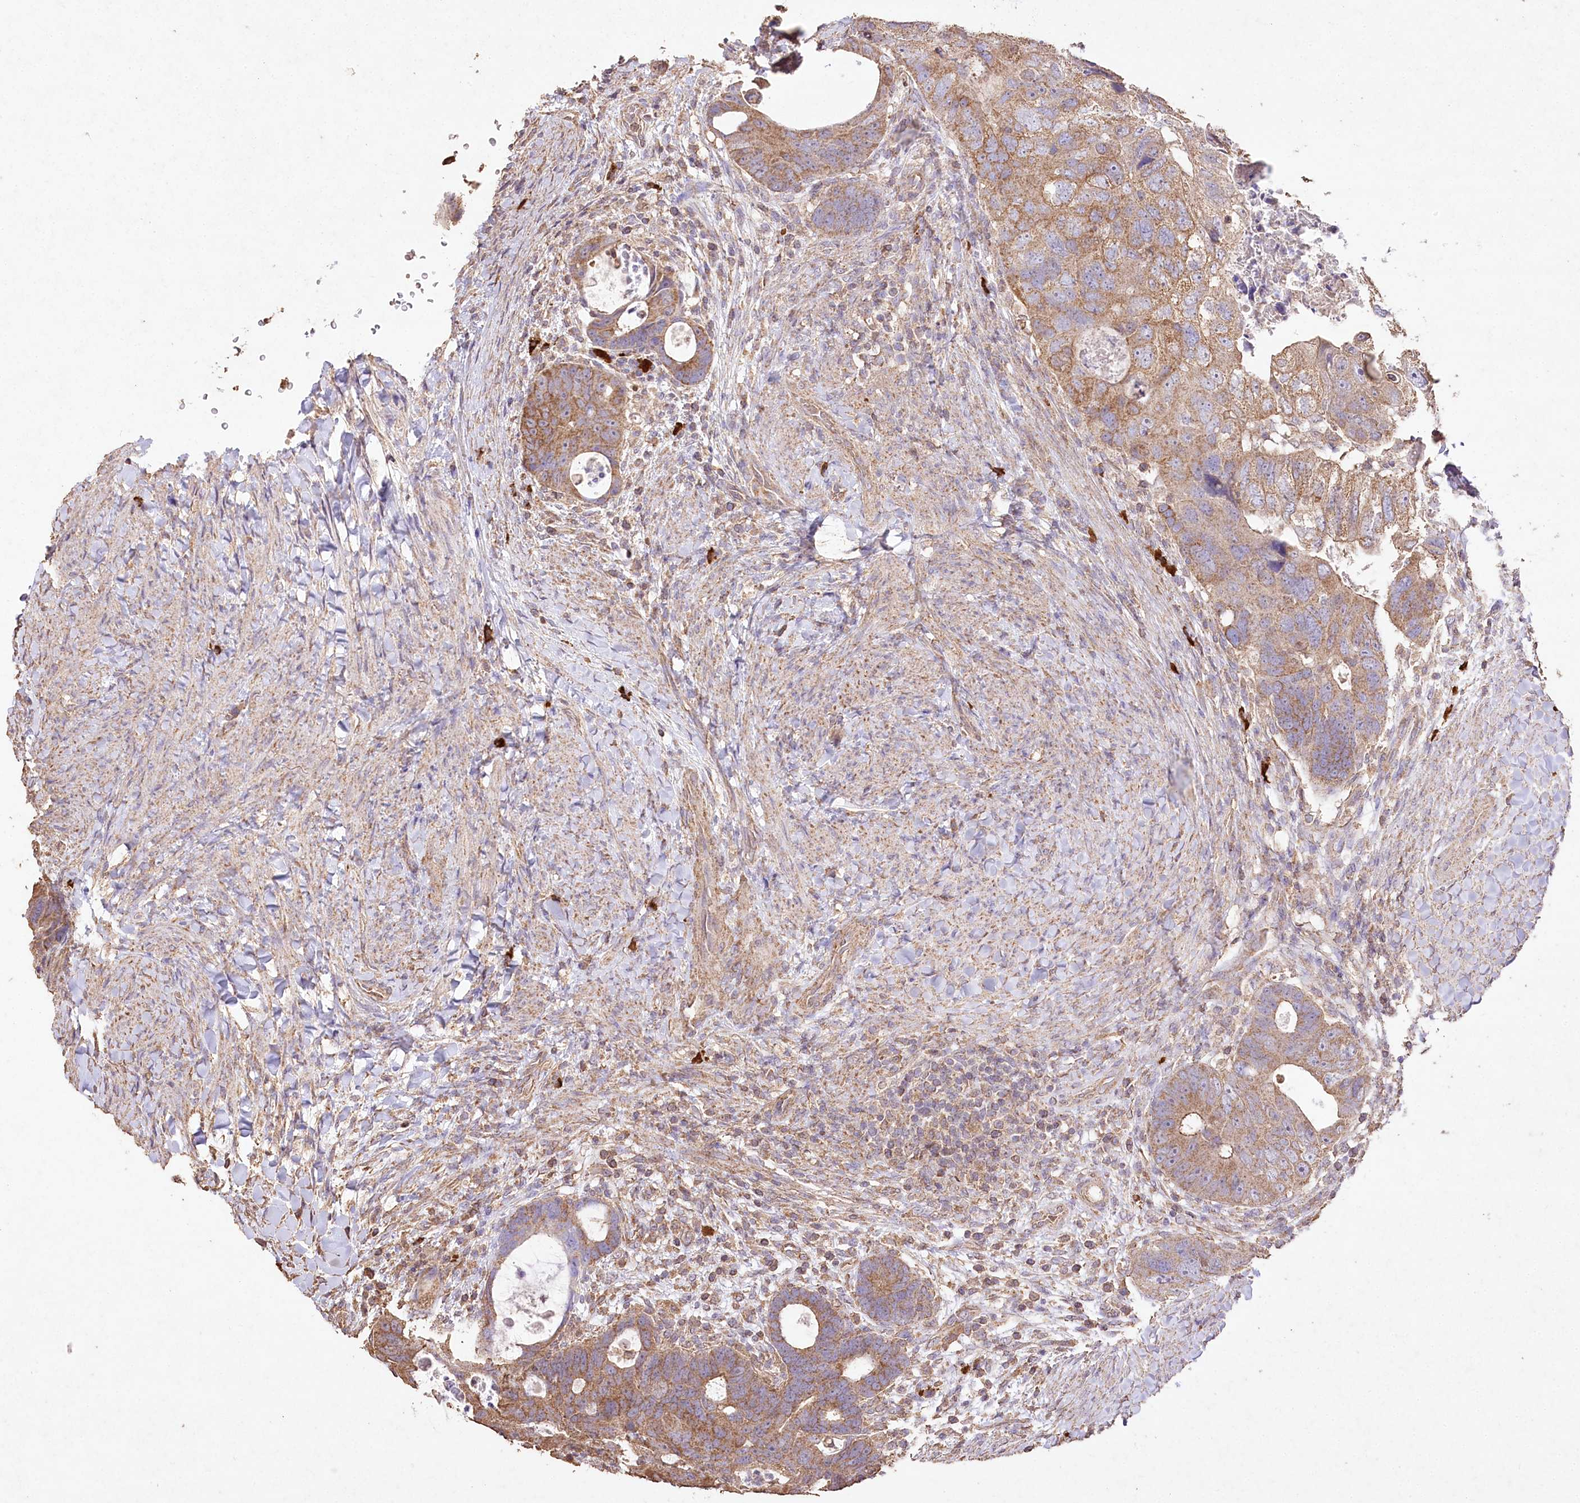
{"staining": {"intensity": "moderate", "quantity": ">75%", "location": "cytoplasmic/membranous"}, "tissue": "colorectal cancer", "cell_type": "Tumor cells", "image_type": "cancer", "snomed": [{"axis": "morphology", "description": "Adenocarcinoma, NOS"}, {"axis": "topography", "description": "Rectum"}], "caption": "Immunohistochemistry image of colorectal cancer (adenocarcinoma) stained for a protein (brown), which shows medium levels of moderate cytoplasmic/membranous staining in about >75% of tumor cells.", "gene": "IREB2", "patient": {"sex": "male", "age": 59}}